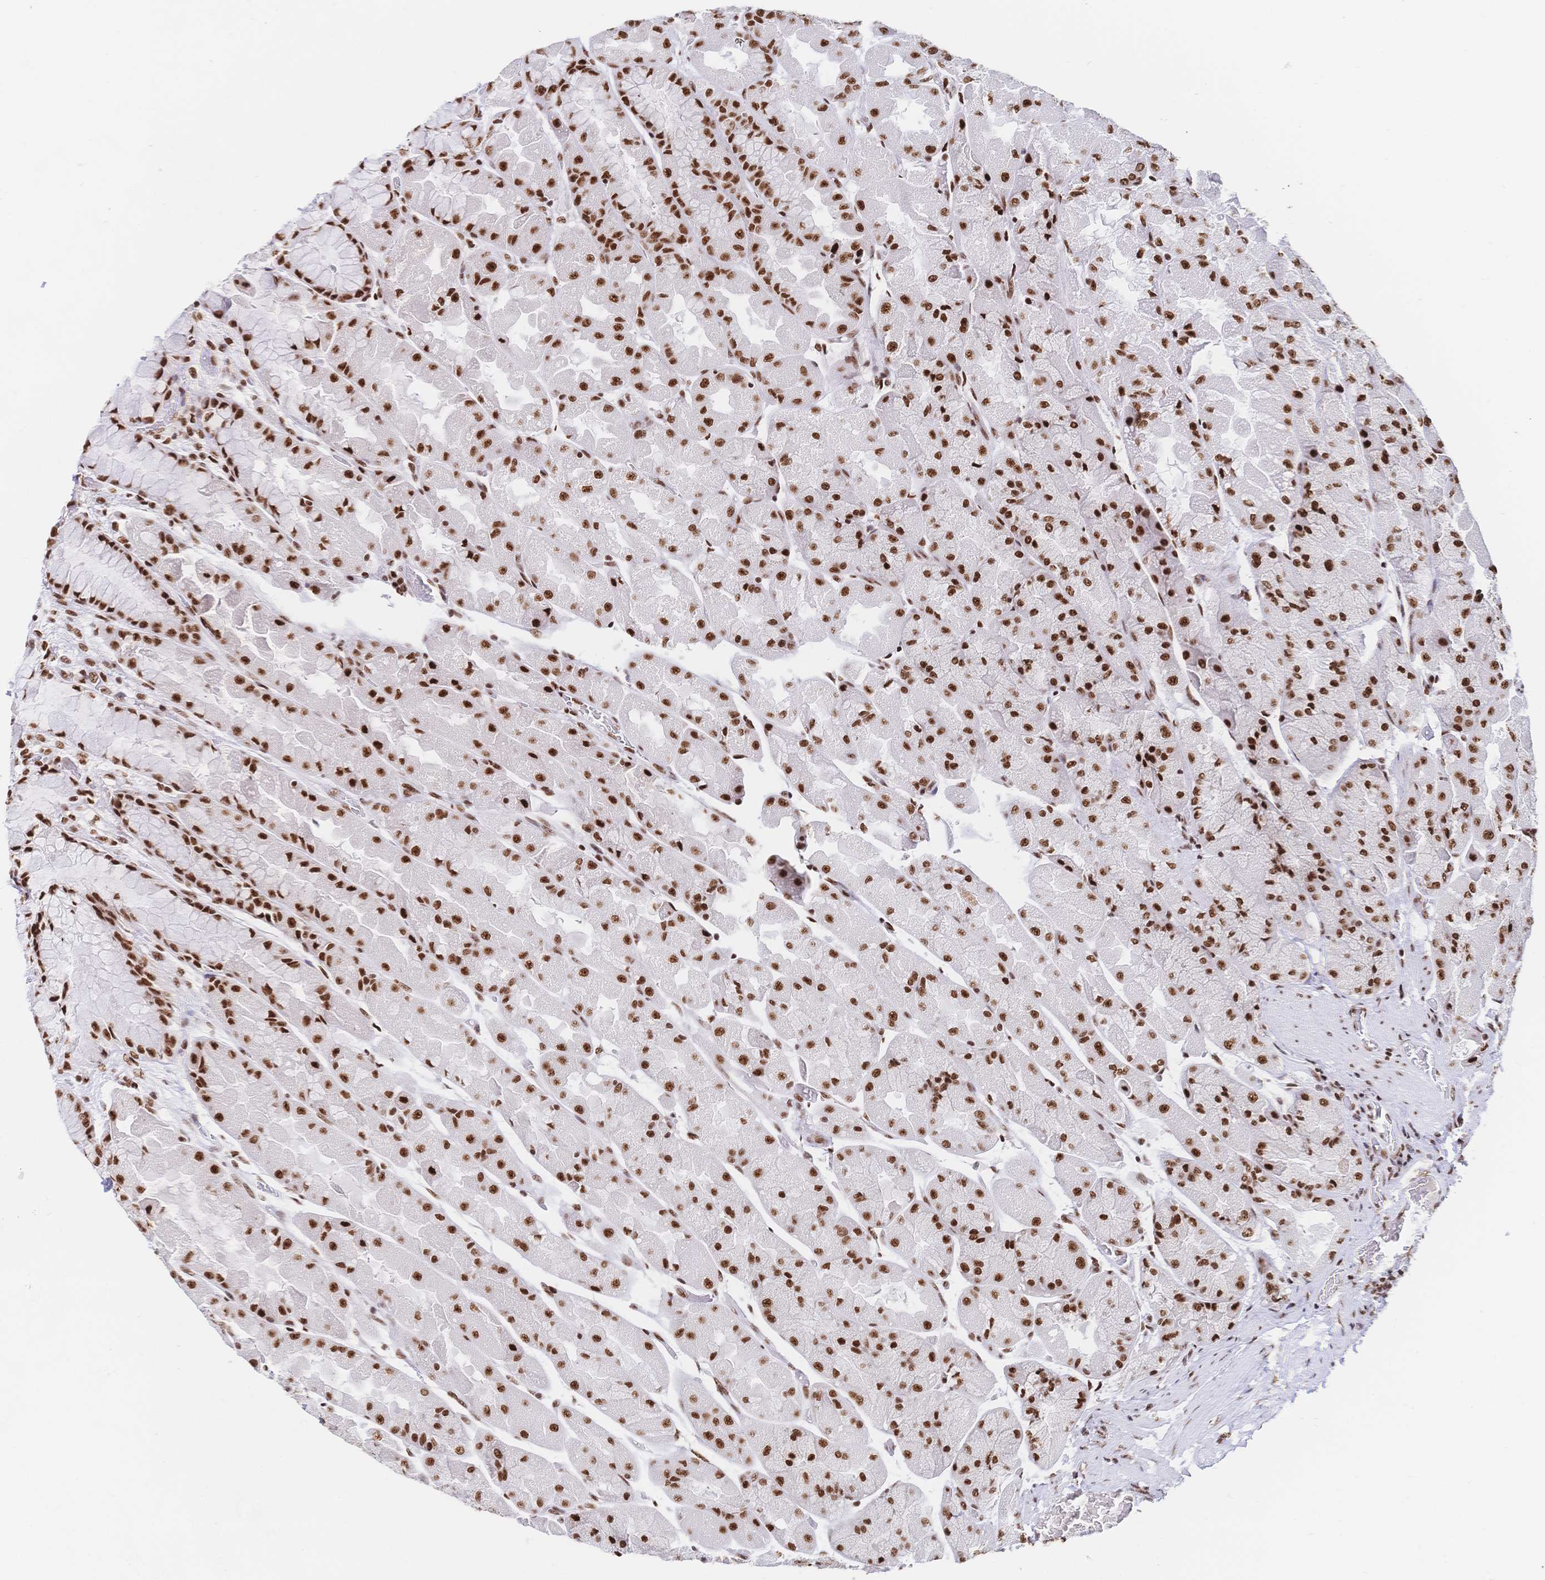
{"staining": {"intensity": "strong", "quantity": ">75%", "location": "nuclear"}, "tissue": "stomach", "cell_type": "Glandular cells", "image_type": "normal", "snomed": [{"axis": "morphology", "description": "Normal tissue, NOS"}, {"axis": "topography", "description": "Stomach"}], "caption": "Immunohistochemistry (IHC) of unremarkable human stomach exhibits high levels of strong nuclear positivity in about >75% of glandular cells. The protein is shown in brown color, while the nuclei are stained blue.", "gene": "SRSF1", "patient": {"sex": "female", "age": 61}}